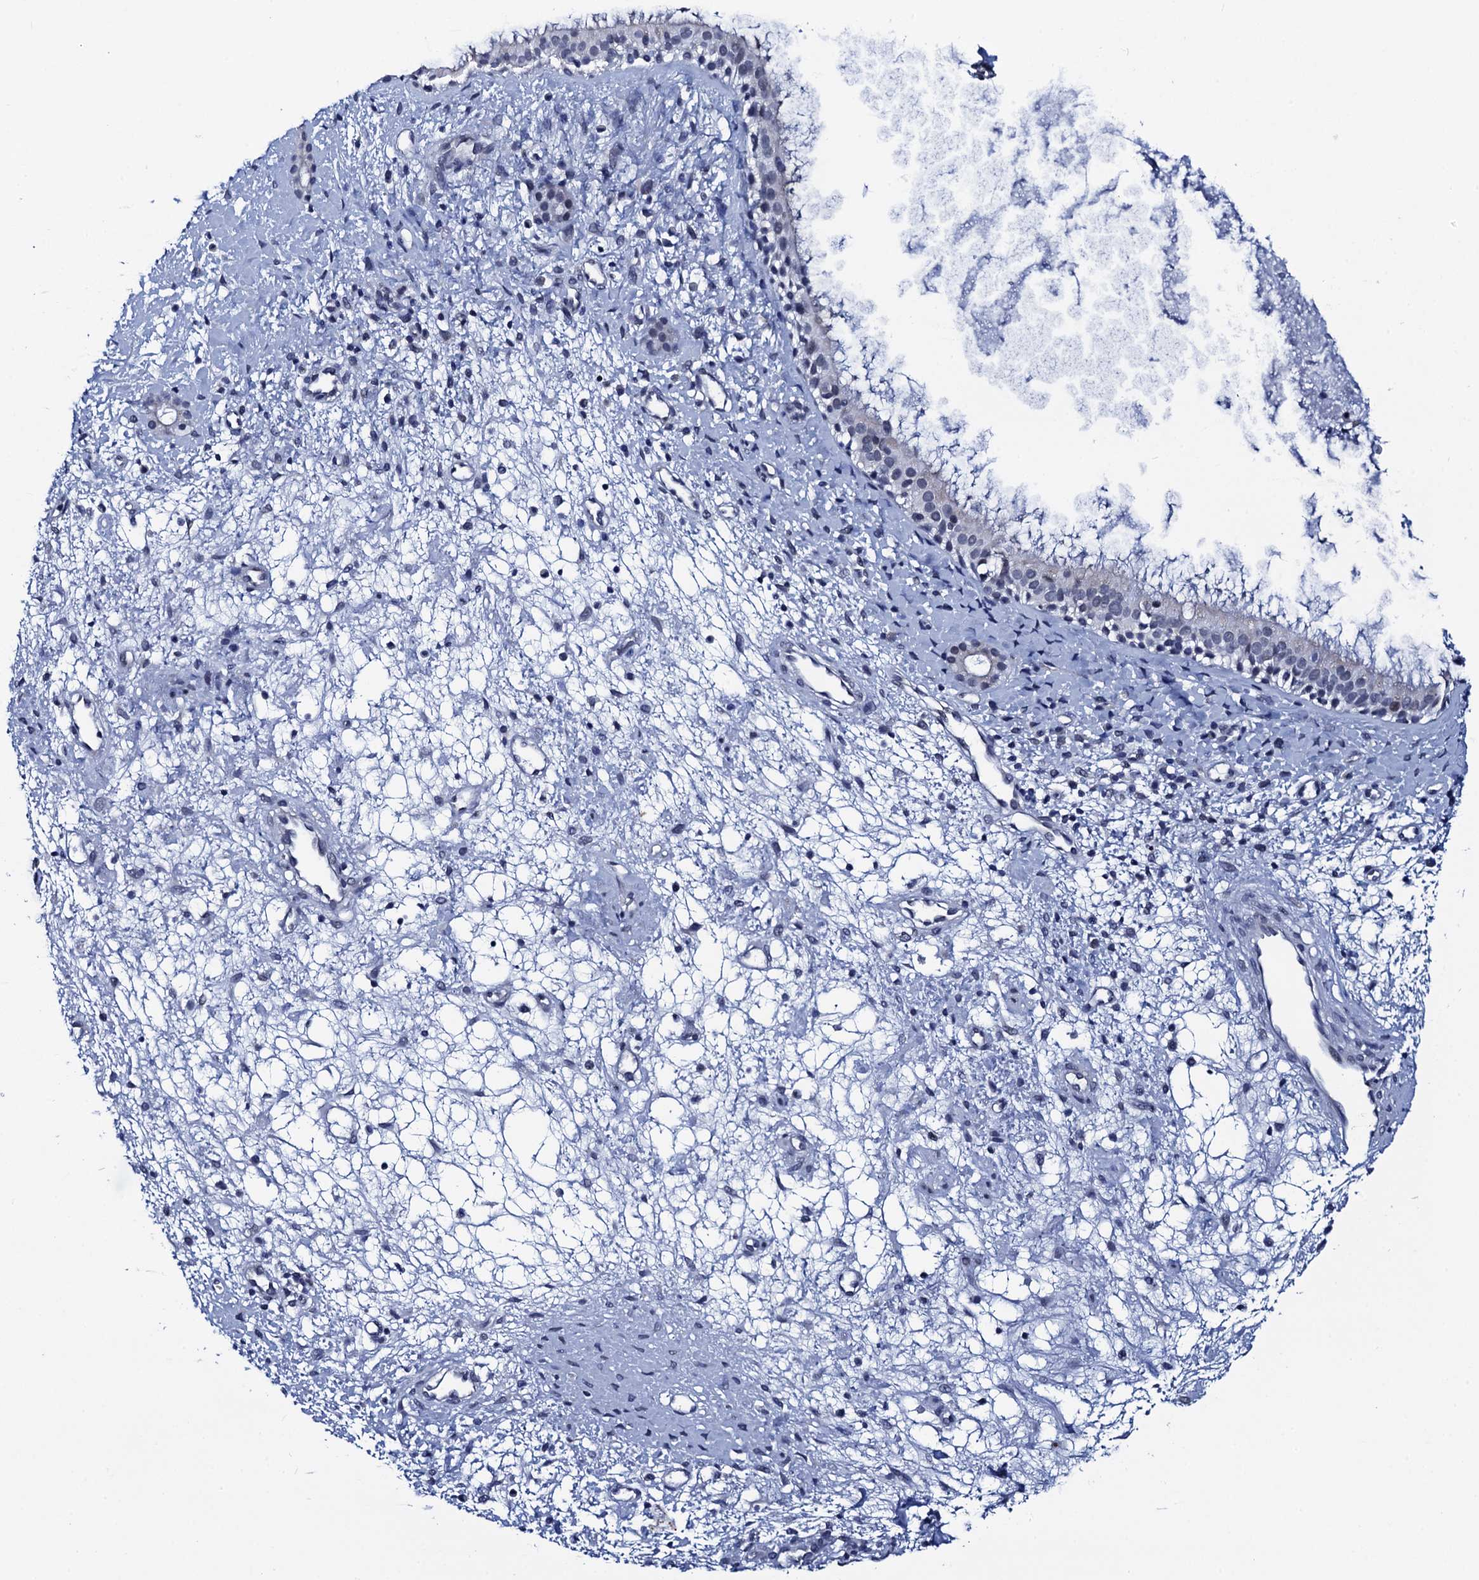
{"staining": {"intensity": "weak", "quantity": "<25%", "location": "cytoplasmic/membranous"}, "tissue": "nasopharynx", "cell_type": "Respiratory epithelial cells", "image_type": "normal", "snomed": [{"axis": "morphology", "description": "Normal tissue, NOS"}, {"axis": "topography", "description": "Nasopharynx"}], "caption": "Immunohistochemistry (IHC) photomicrograph of benign nasopharynx: human nasopharynx stained with DAB shows no significant protein expression in respiratory epithelial cells. The staining was performed using DAB (3,3'-diaminobenzidine) to visualize the protein expression in brown, while the nuclei were stained in blue with hematoxylin (Magnification: 20x).", "gene": "C16orf87", "patient": {"sex": "male", "age": 22}}